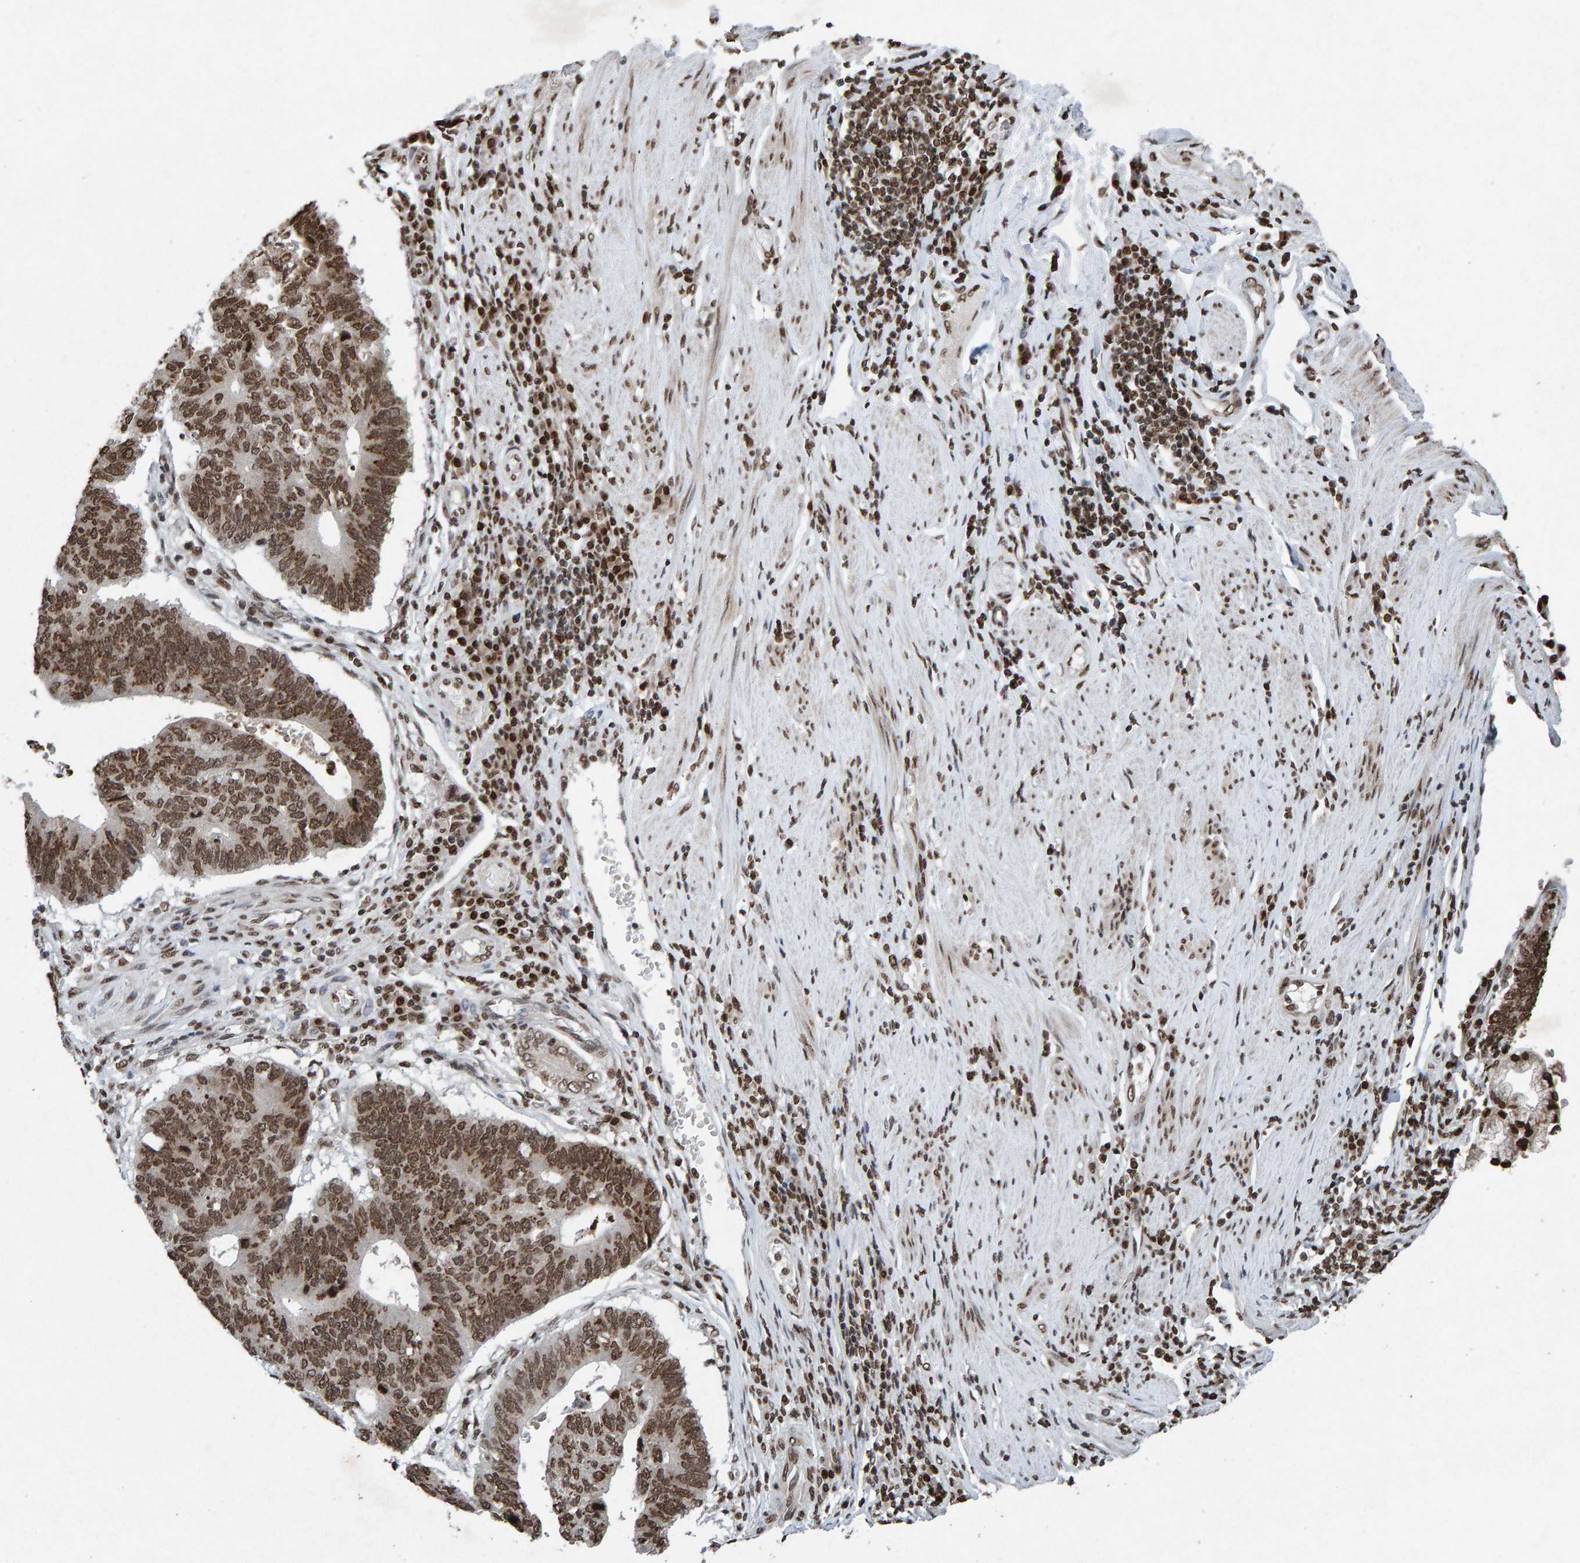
{"staining": {"intensity": "moderate", "quantity": ">75%", "location": "nuclear"}, "tissue": "stomach cancer", "cell_type": "Tumor cells", "image_type": "cancer", "snomed": [{"axis": "morphology", "description": "Adenocarcinoma, NOS"}, {"axis": "topography", "description": "Stomach"}], "caption": "Protein staining by IHC shows moderate nuclear expression in approximately >75% of tumor cells in stomach cancer (adenocarcinoma).", "gene": "H2AZ1", "patient": {"sex": "male", "age": 59}}